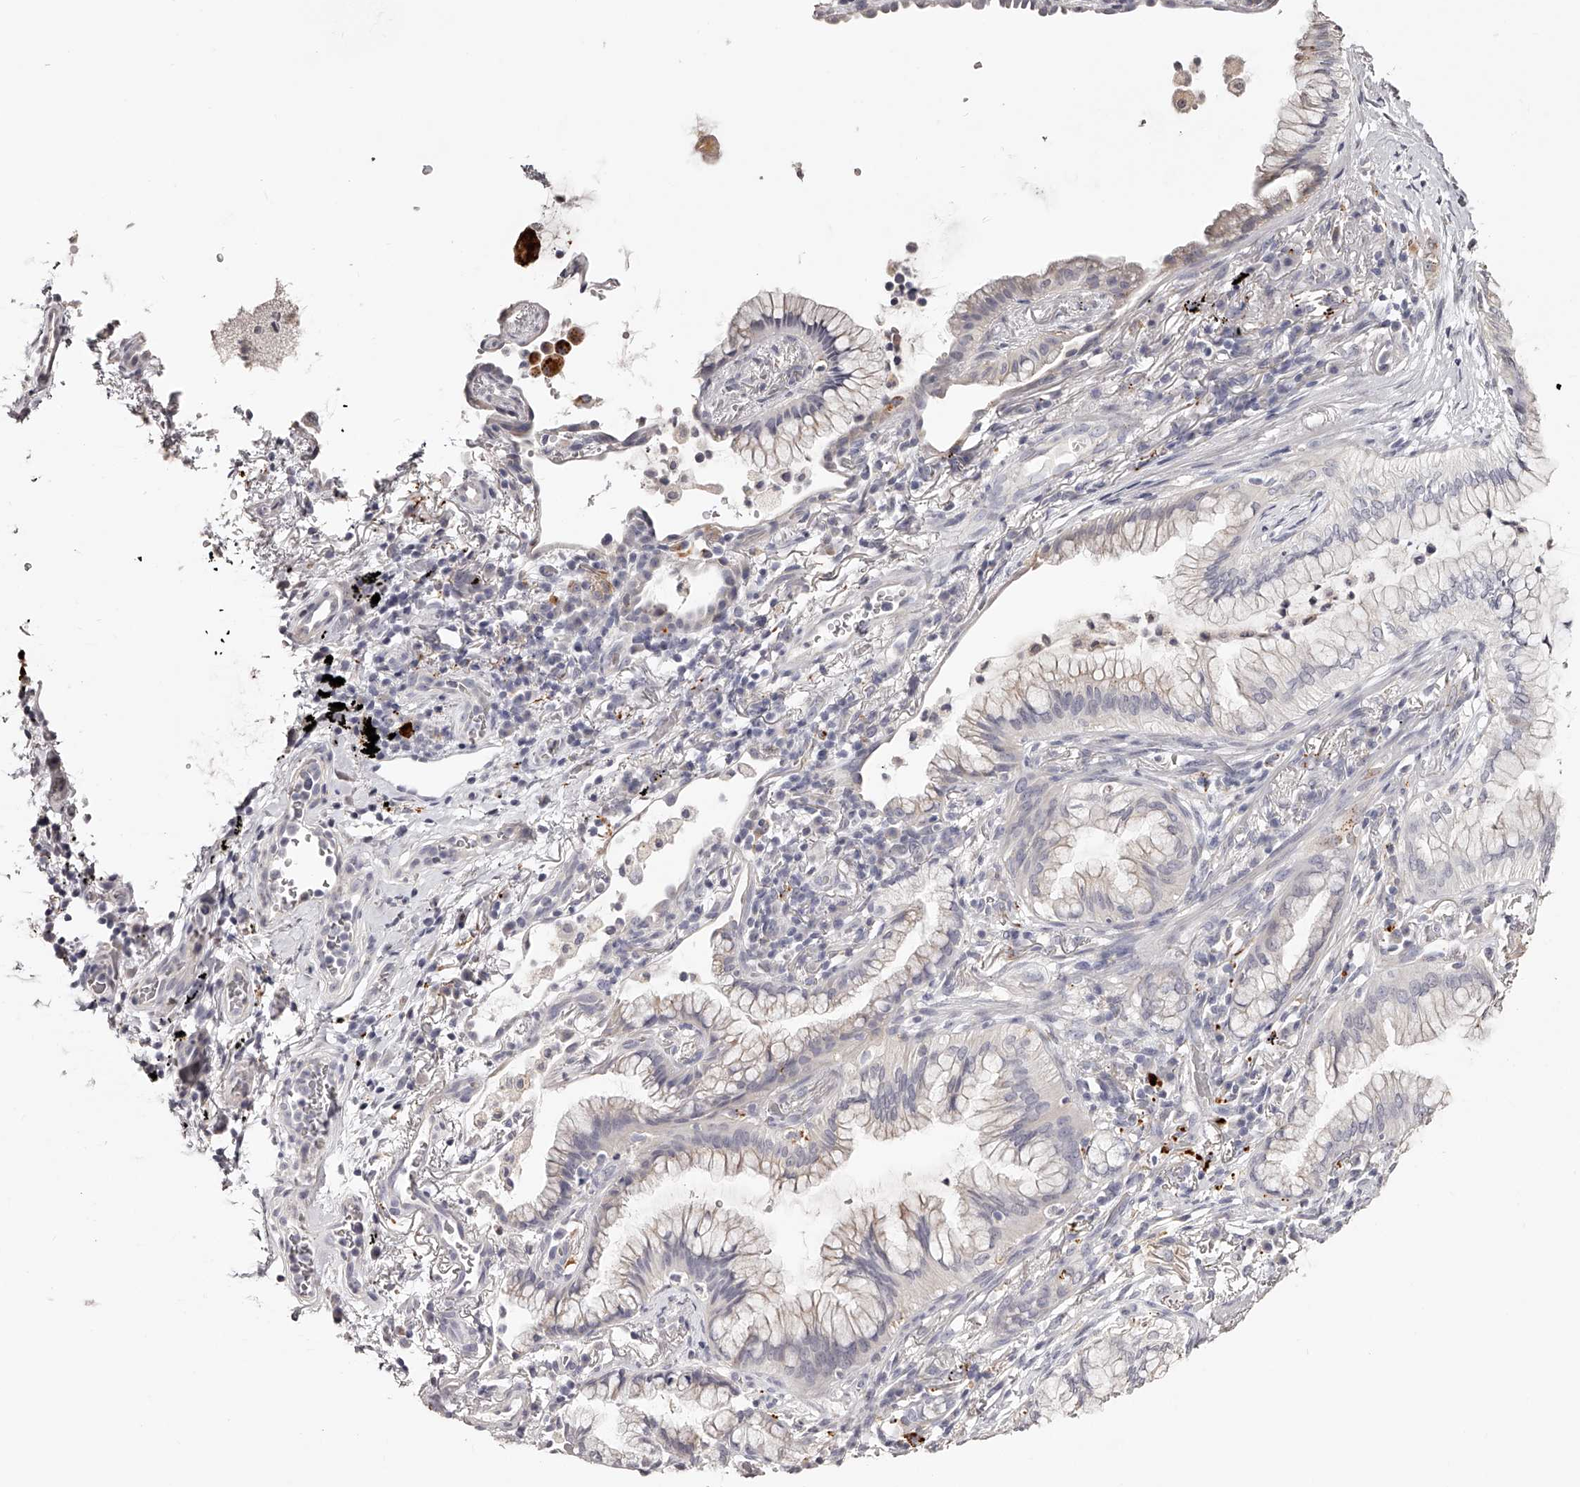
{"staining": {"intensity": "negative", "quantity": "none", "location": "none"}, "tissue": "lung cancer", "cell_type": "Tumor cells", "image_type": "cancer", "snomed": [{"axis": "morphology", "description": "Adenocarcinoma, NOS"}, {"axis": "topography", "description": "Lung"}], "caption": "IHC of lung cancer (adenocarcinoma) displays no staining in tumor cells.", "gene": "SLC35D3", "patient": {"sex": "female", "age": 70}}